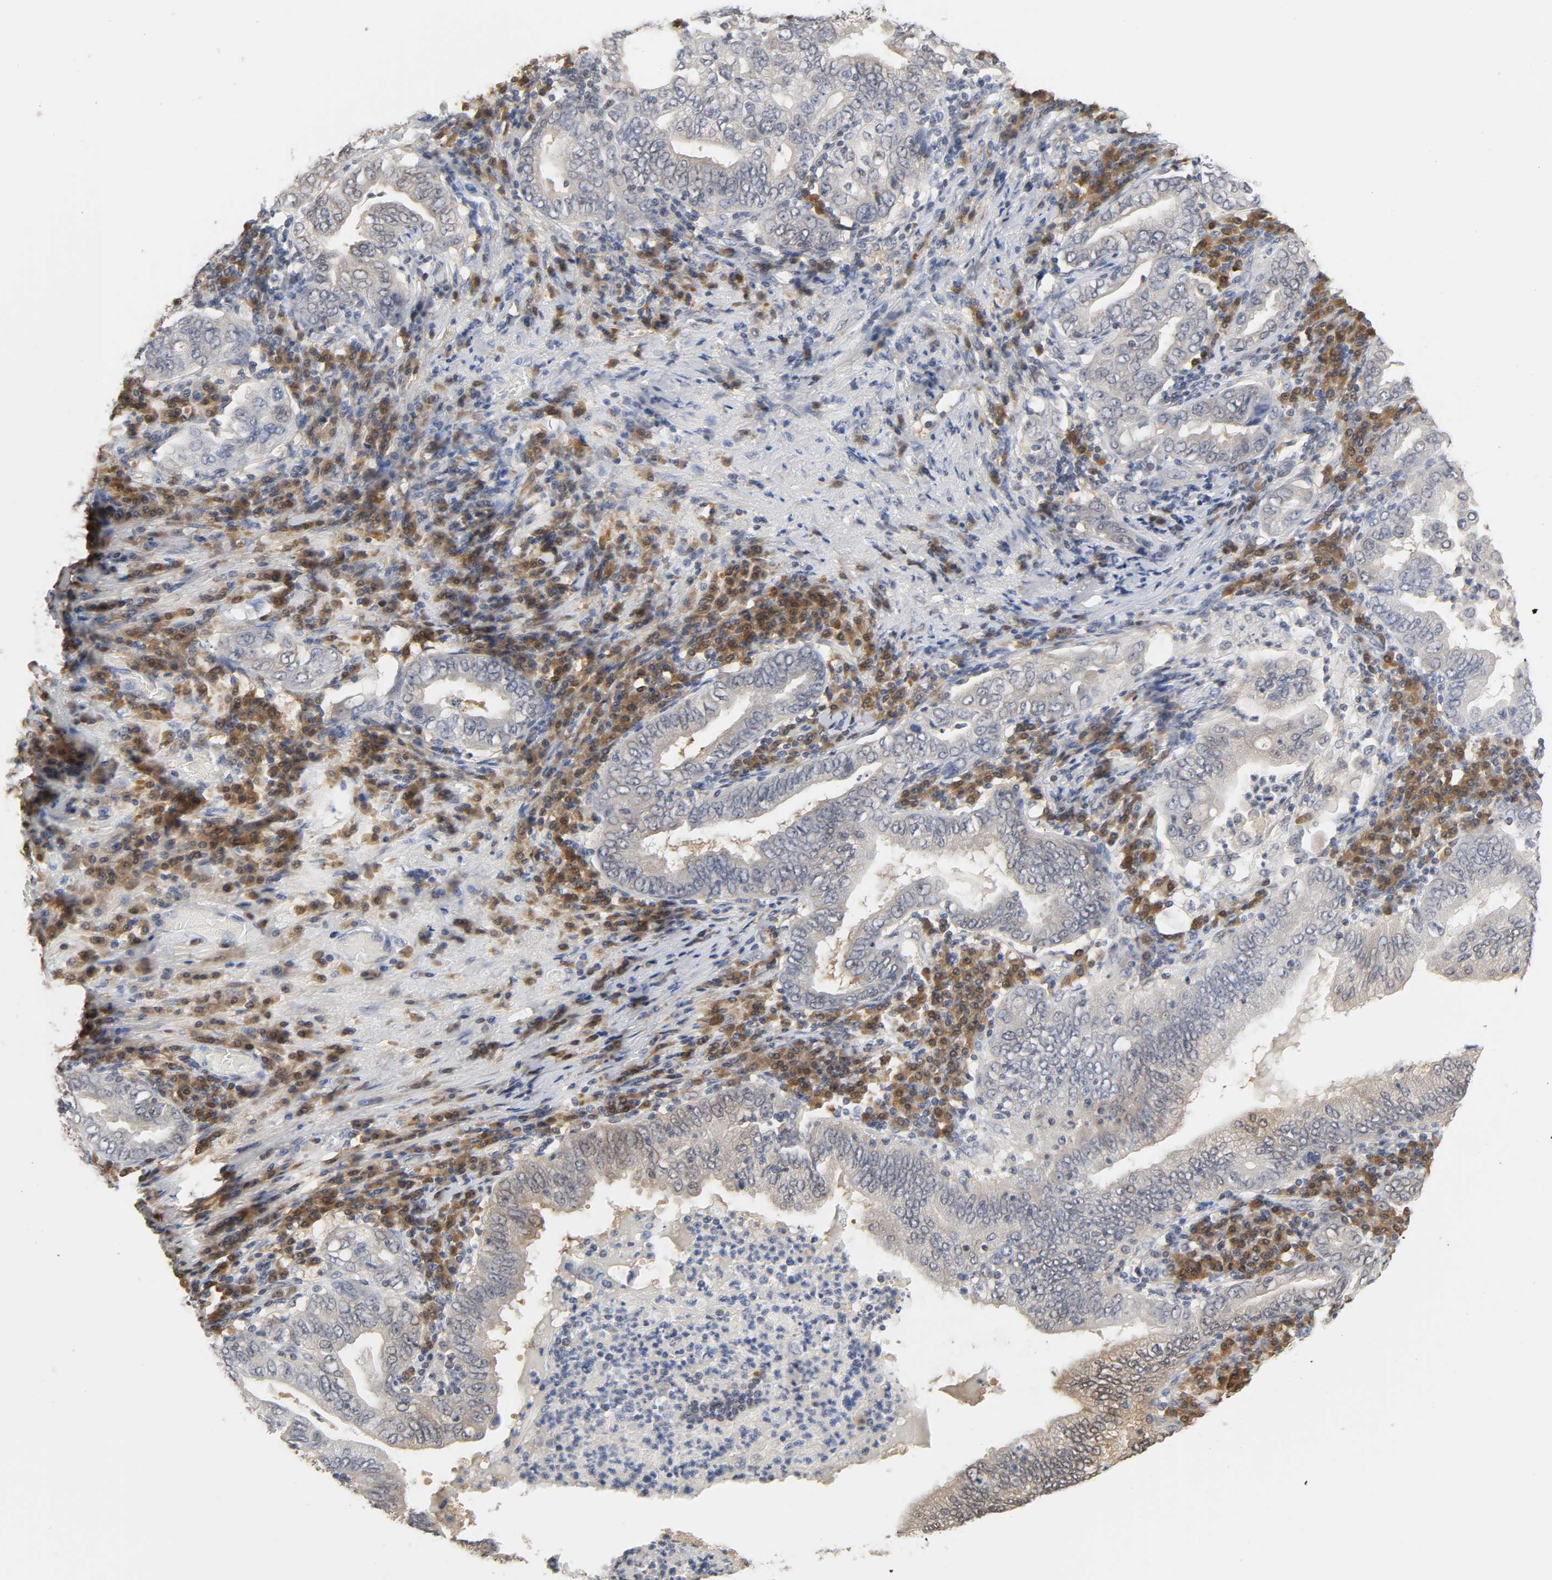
{"staining": {"intensity": "negative", "quantity": "none", "location": "none"}, "tissue": "stomach cancer", "cell_type": "Tumor cells", "image_type": "cancer", "snomed": [{"axis": "morphology", "description": "Normal tissue, NOS"}, {"axis": "morphology", "description": "Adenocarcinoma, NOS"}, {"axis": "topography", "description": "Esophagus"}, {"axis": "topography", "description": "Stomach, upper"}, {"axis": "topography", "description": "Peripheral nerve tissue"}], "caption": "Stomach adenocarcinoma stained for a protein using immunohistochemistry reveals no staining tumor cells.", "gene": "MIF", "patient": {"sex": "male", "age": 62}}